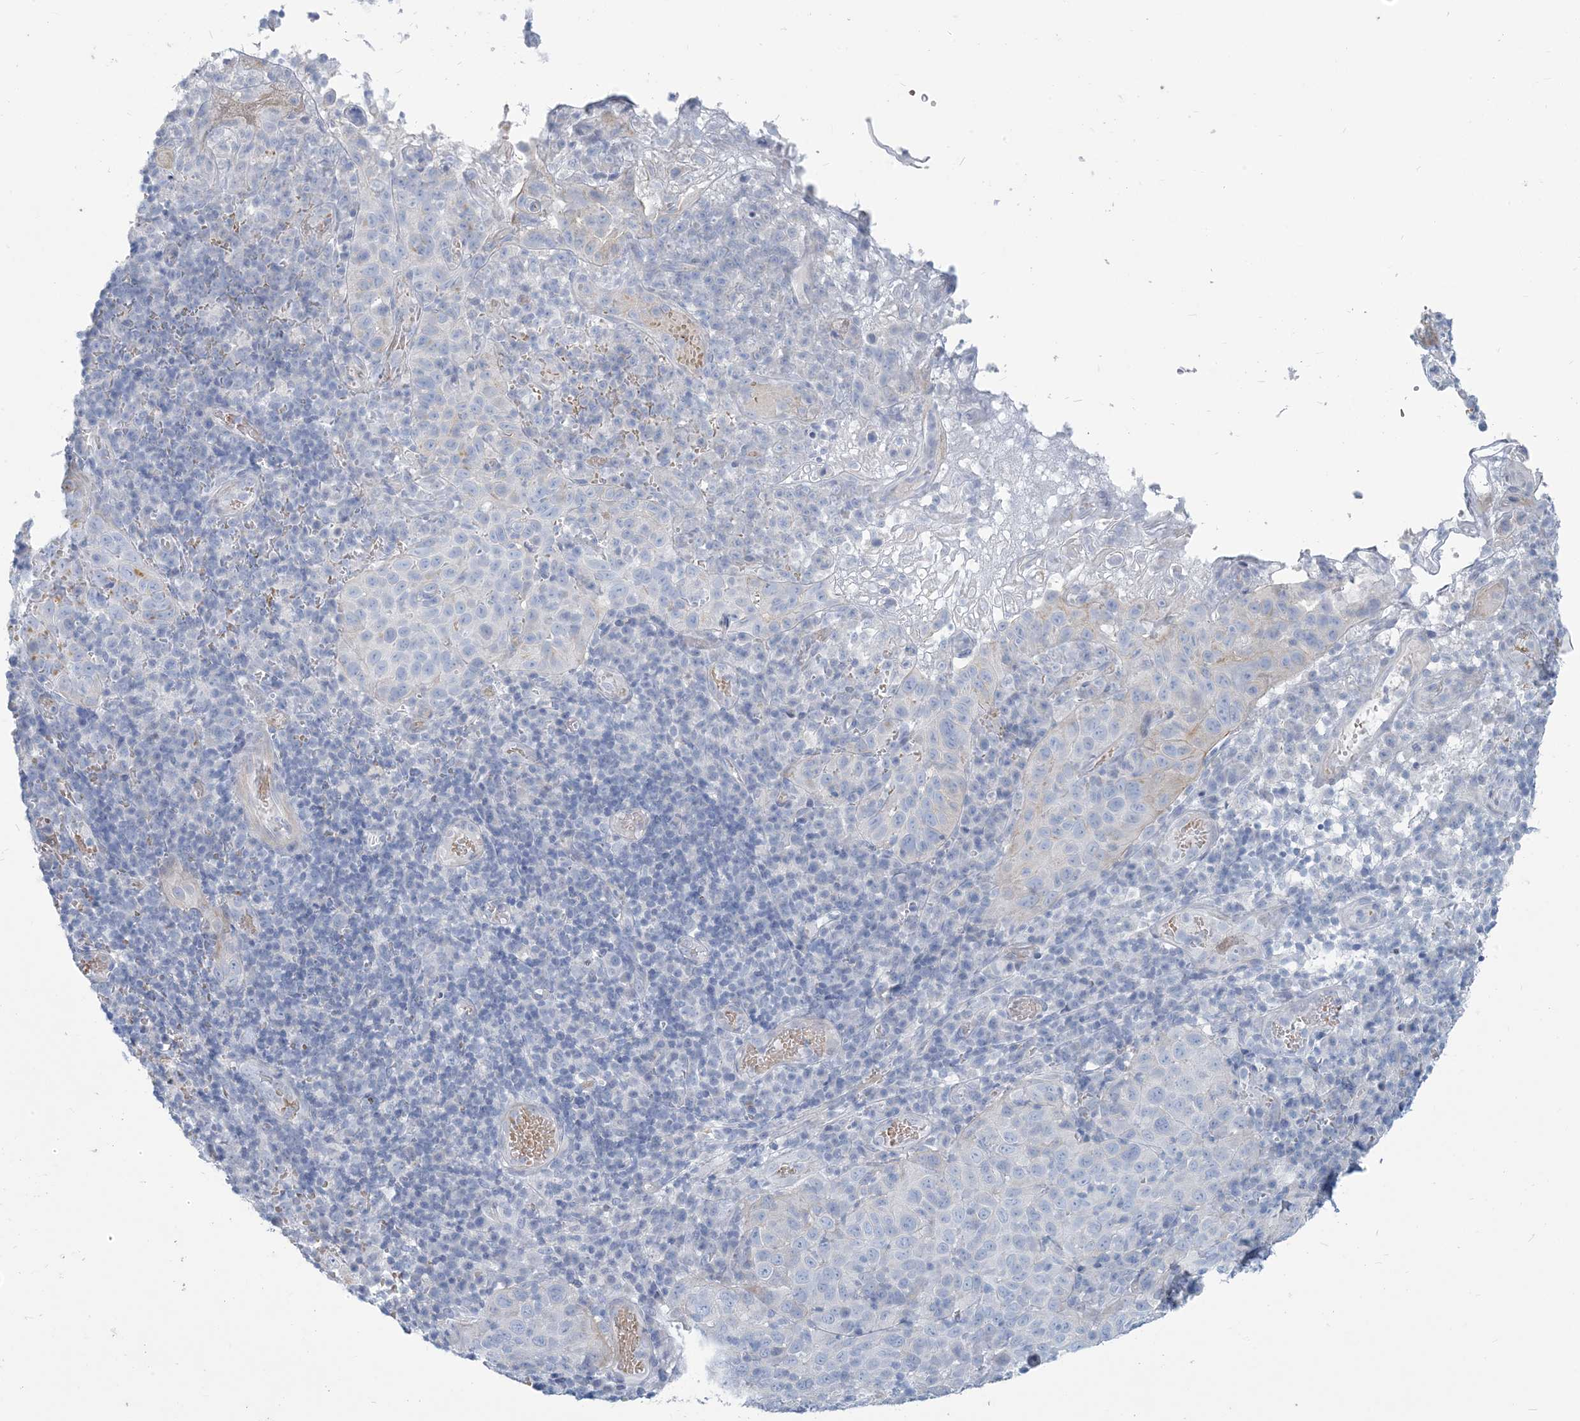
{"staining": {"intensity": "negative", "quantity": "none", "location": "none"}, "tissue": "cervical cancer", "cell_type": "Tumor cells", "image_type": "cancer", "snomed": [{"axis": "morphology", "description": "Squamous cell carcinoma, NOS"}, {"axis": "topography", "description": "Cervix"}], "caption": "IHC of squamous cell carcinoma (cervical) exhibits no positivity in tumor cells.", "gene": "MOXD1", "patient": {"sex": "female", "age": 46}}